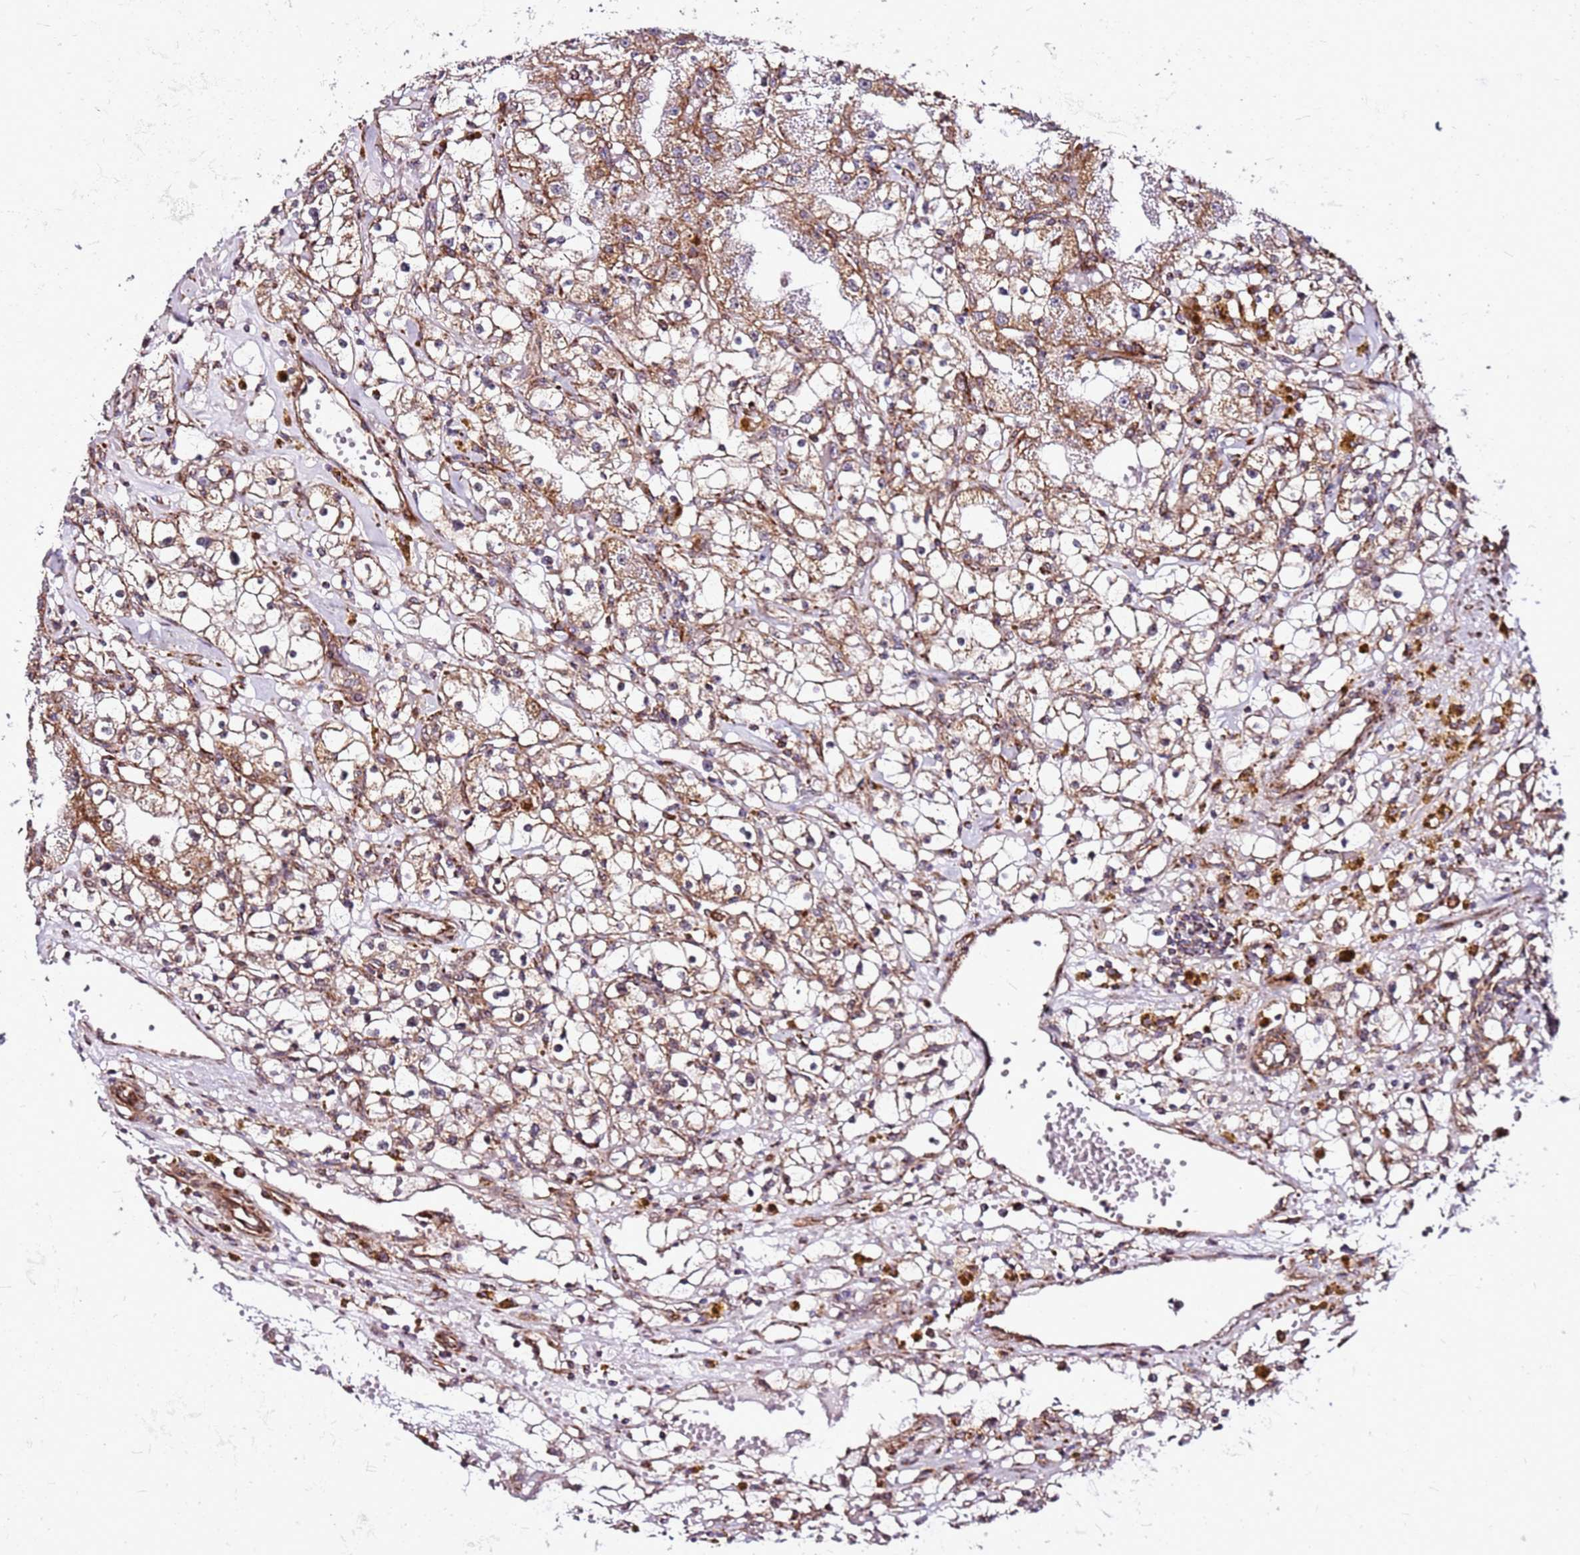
{"staining": {"intensity": "moderate", "quantity": ">75%", "location": "cytoplasmic/membranous"}, "tissue": "renal cancer", "cell_type": "Tumor cells", "image_type": "cancer", "snomed": [{"axis": "morphology", "description": "Adenocarcinoma, NOS"}, {"axis": "topography", "description": "Kidney"}], "caption": "Renal cancer stained with immunohistochemistry exhibits moderate cytoplasmic/membranous expression in about >75% of tumor cells. The protein is stained brown, and the nuclei are stained in blue (DAB (3,3'-diaminobenzidine) IHC with brightfield microscopy, high magnification).", "gene": "OR51T1", "patient": {"sex": "male", "age": 56}}